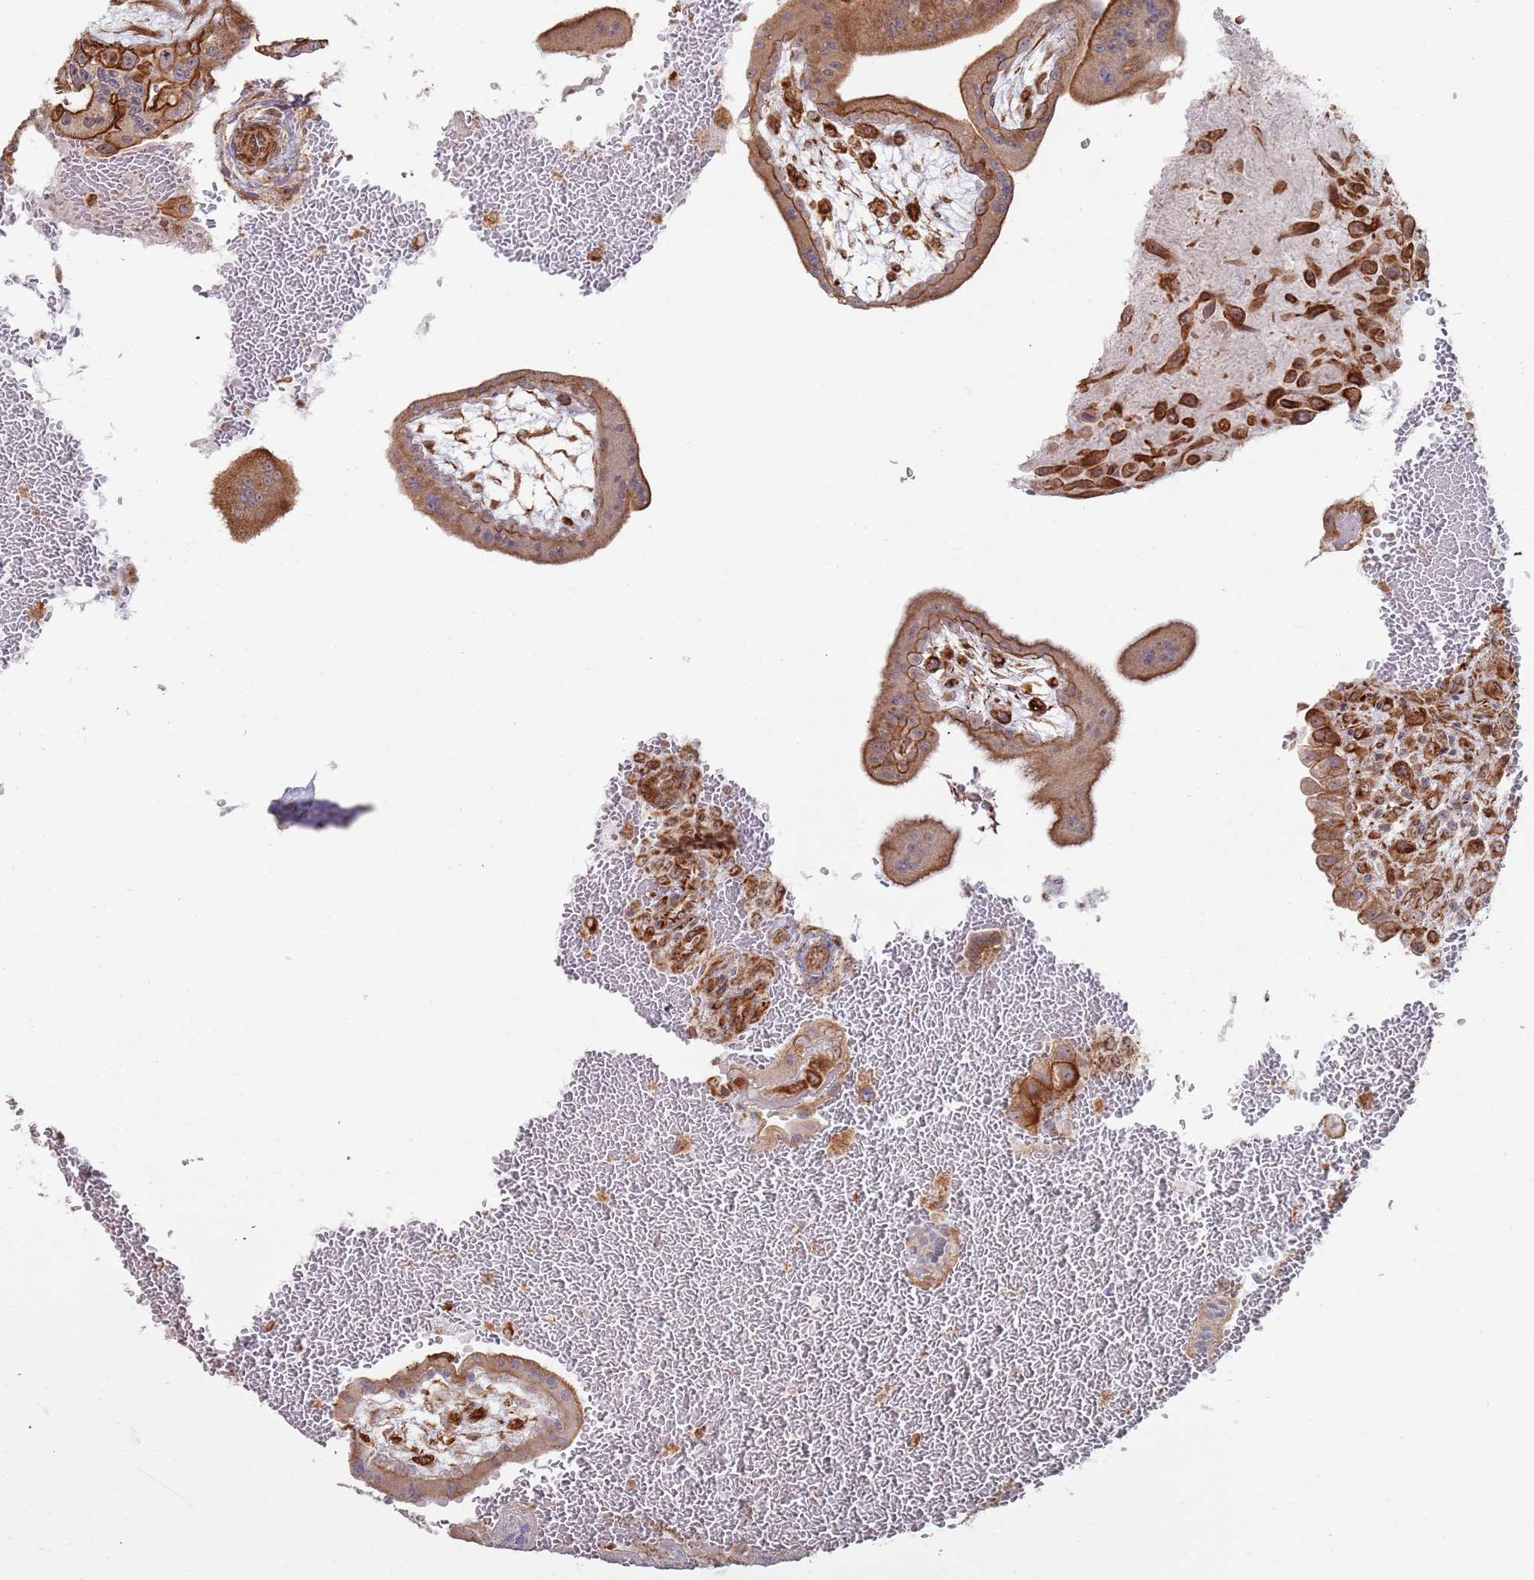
{"staining": {"intensity": "moderate", "quantity": ">75%", "location": "cytoplasmic/membranous"}, "tissue": "placenta", "cell_type": "Trophoblastic cells", "image_type": "normal", "snomed": [{"axis": "morphology", "description": "Normal tissue, NOS"}, {"axis": "topography", "description": "Placenta"}], "caption": "This micrograph displays immunohistochemistry staining of benign placenta, with medium moderate cytoplasmic/membranous positivity in about >75% of trophoblastic cells.", "gene": "PHF21A", "patient": {"sex": "female", "age": 35}}